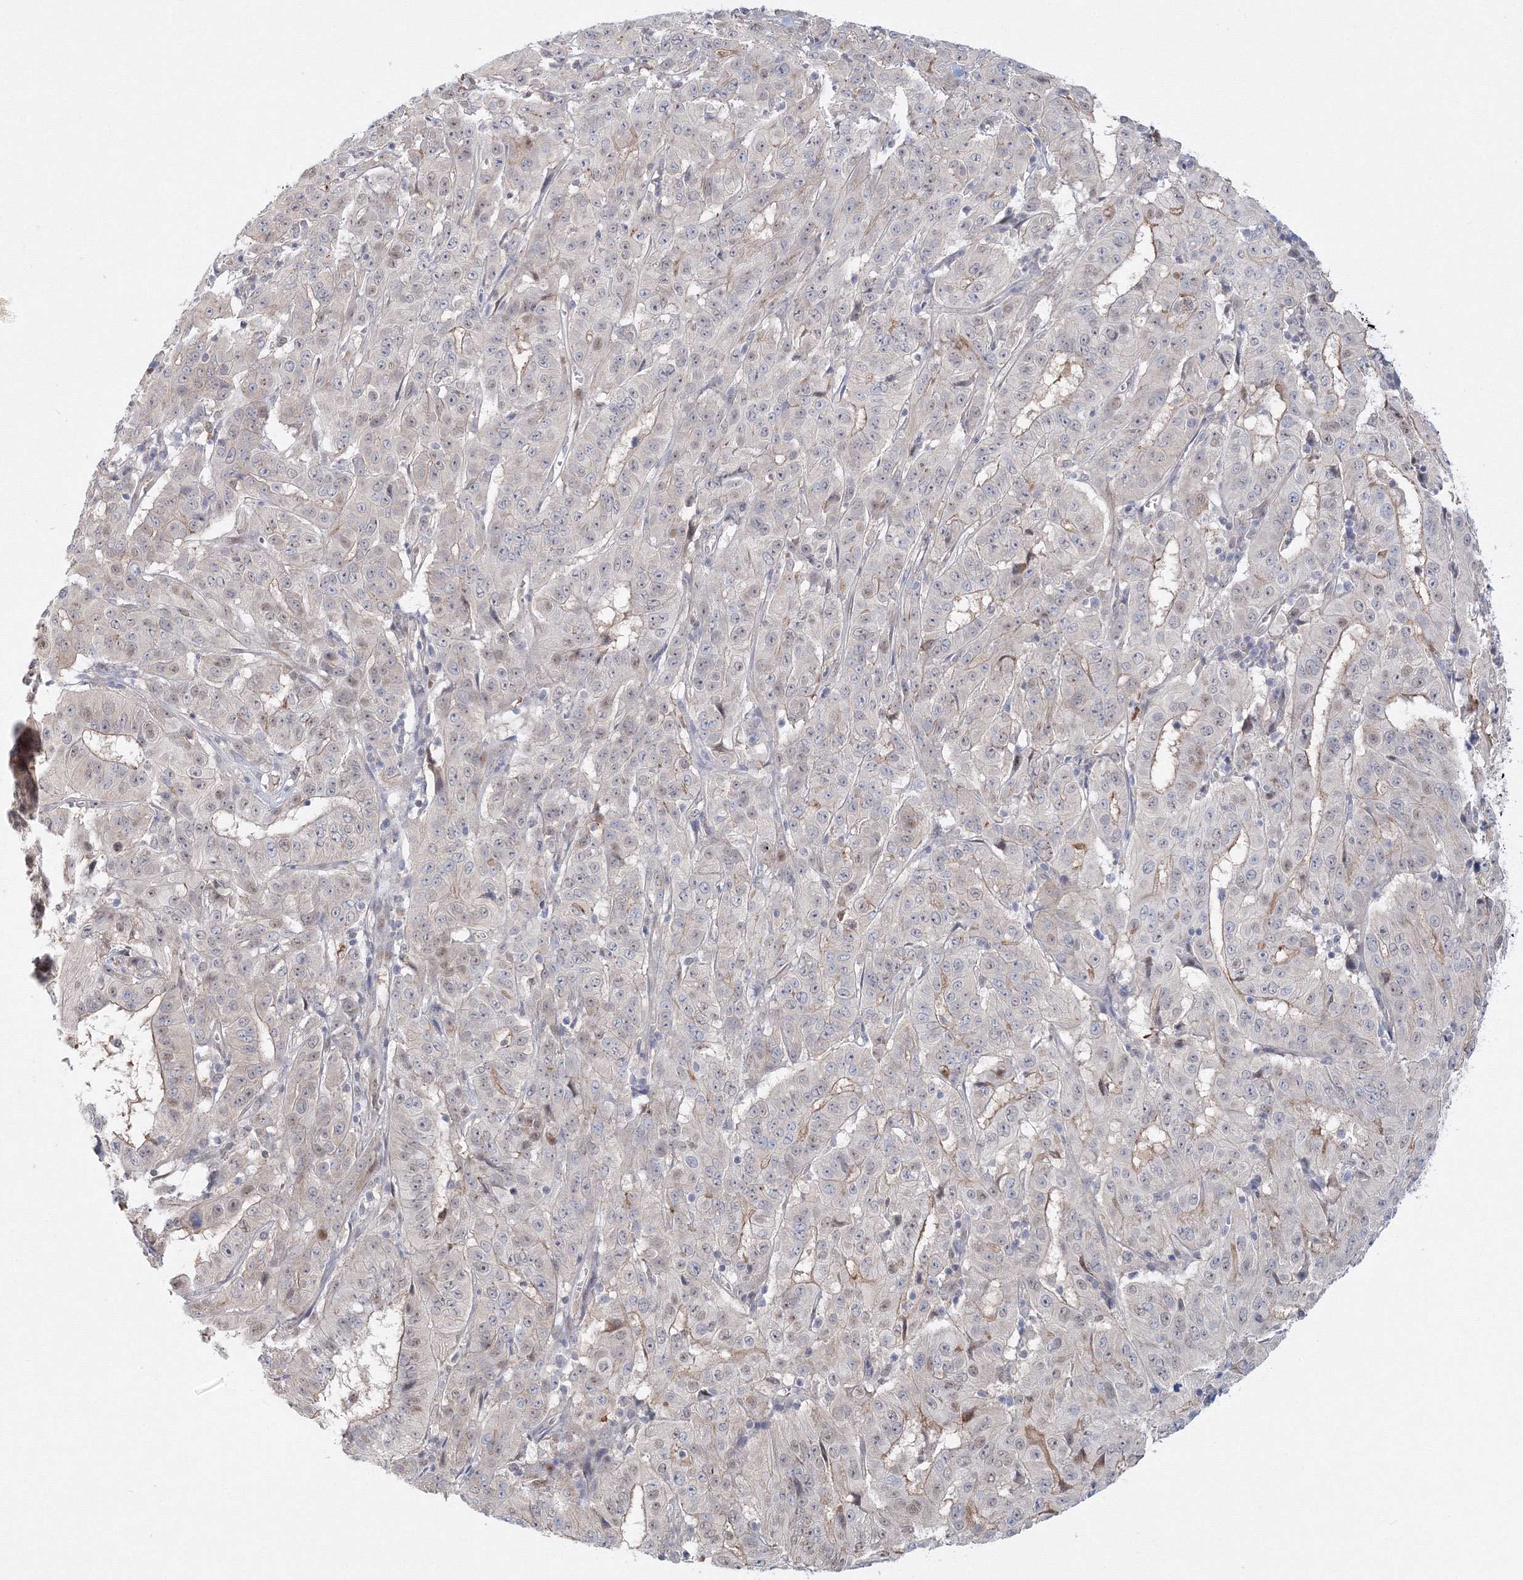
{"staining": {"intensity": "negative", "quantity": "none", "location": "none"}, "tissue": "pancreatic cancer", "cell_type": "Tumor cells", "image_type": "cancer", "snomed": [{"axis": "morphology", "description": "Adenocarcinoma, NOS"}, {"axis": "topography", "description": "Pancreas"}], "caption": "Human pancreatic adenocarcinoma stained for a protein using immunohistochemistry shows no positivity in tumor cells.", "gene": "ARHGAP21", "patient": {"sex": "male", "age": 63}}